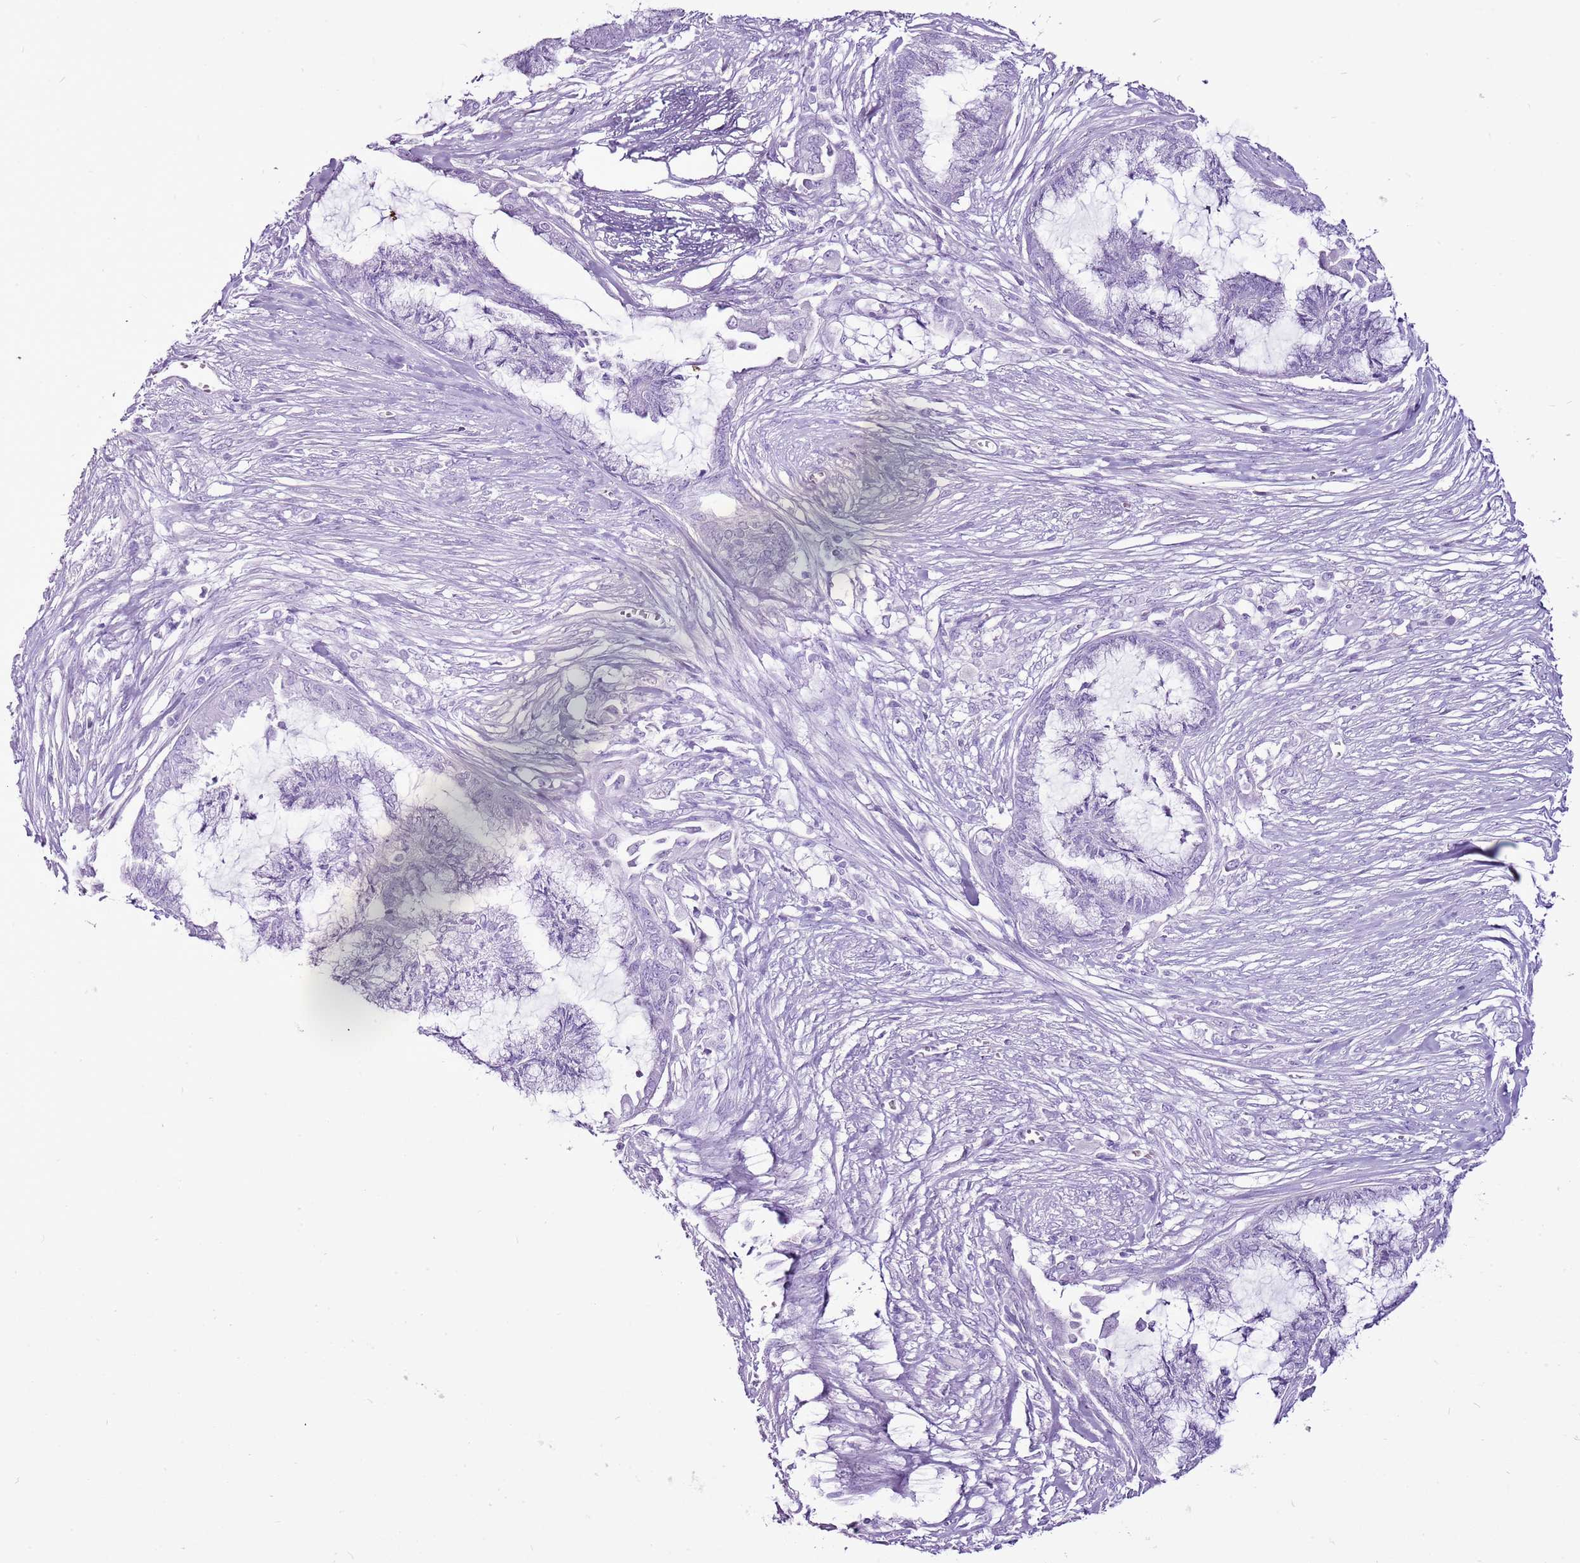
{"staining": {"intensity": "negative", "quantity": "none", "location": "none"}, "tissue": "endometrial cancer", "cell_type": "Tumor cells", "image_type": "cancer", "snomed": [{"axis": "morphology", "description": "Adenocarcinoma, NOS"}, {"axis": "topography", "description": "Endometrium"}], "caption": "This is an IHC micrograph of endometrial cancer. There is no positivity in tumor cells.", "gene": "CNFN", "patient": {"sex": "female", "age": 86}}